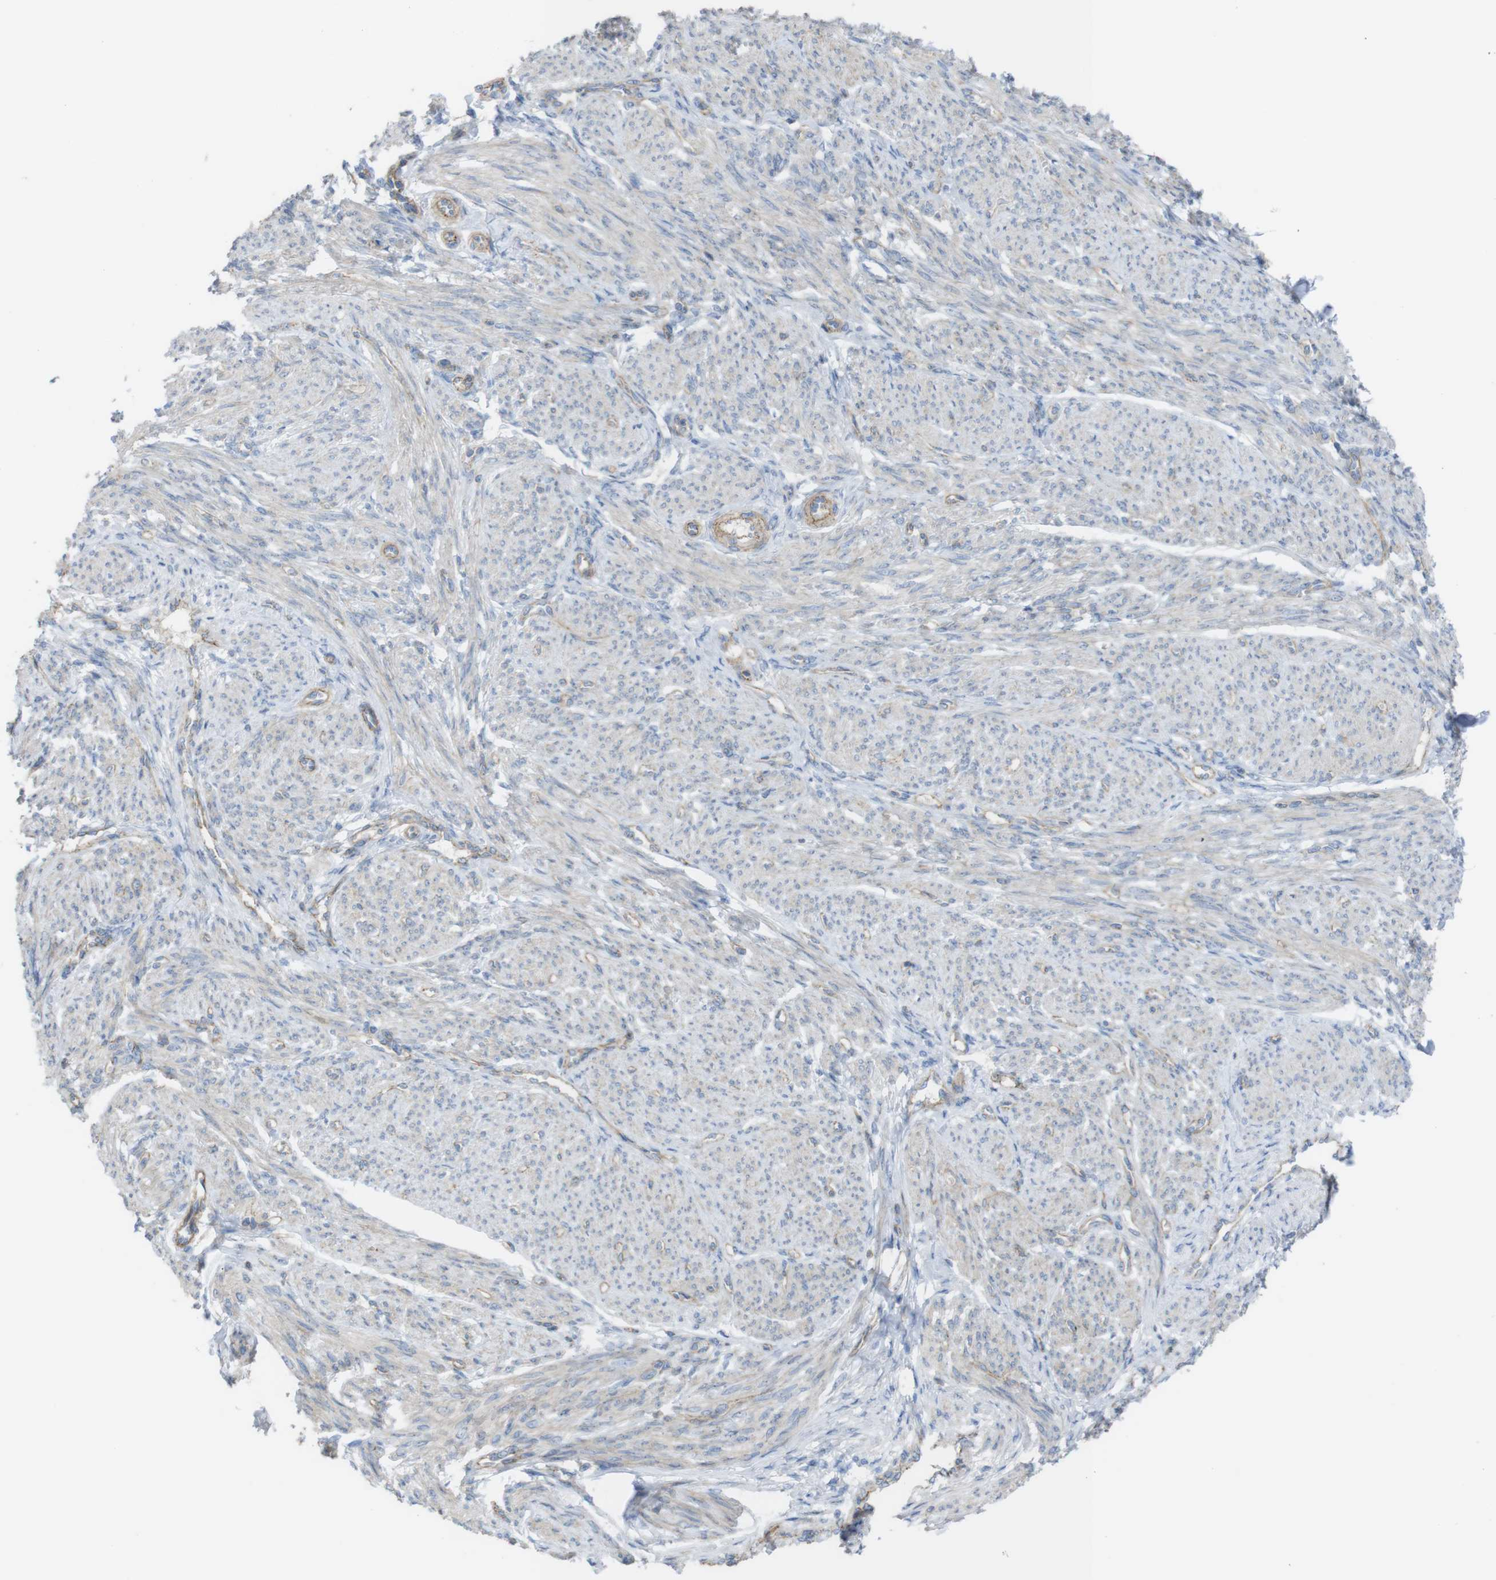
{"staining": {"intensity": "weak", "quantity": "25%-75%", "location": "cytoplasmic/membranous"}, "tissue": "smooth muscle", "cell_type": "Smooth muscle cells", "image_type": "normal", "snomed": [{"axis": "morphology", "description": "Normal tissue, NOS"}, {"axis": "topography", "description": "Smooth muscle"}], "caption": "Immunohistochemistry (IHC) of benign human smooth muscle displays low levels of weak cytoplasmic/membranous positivity in approximately 25%-75% of smooth muscle cells.", "gene": "PREX2", "patient": {"sex": "female", "age": 65}}